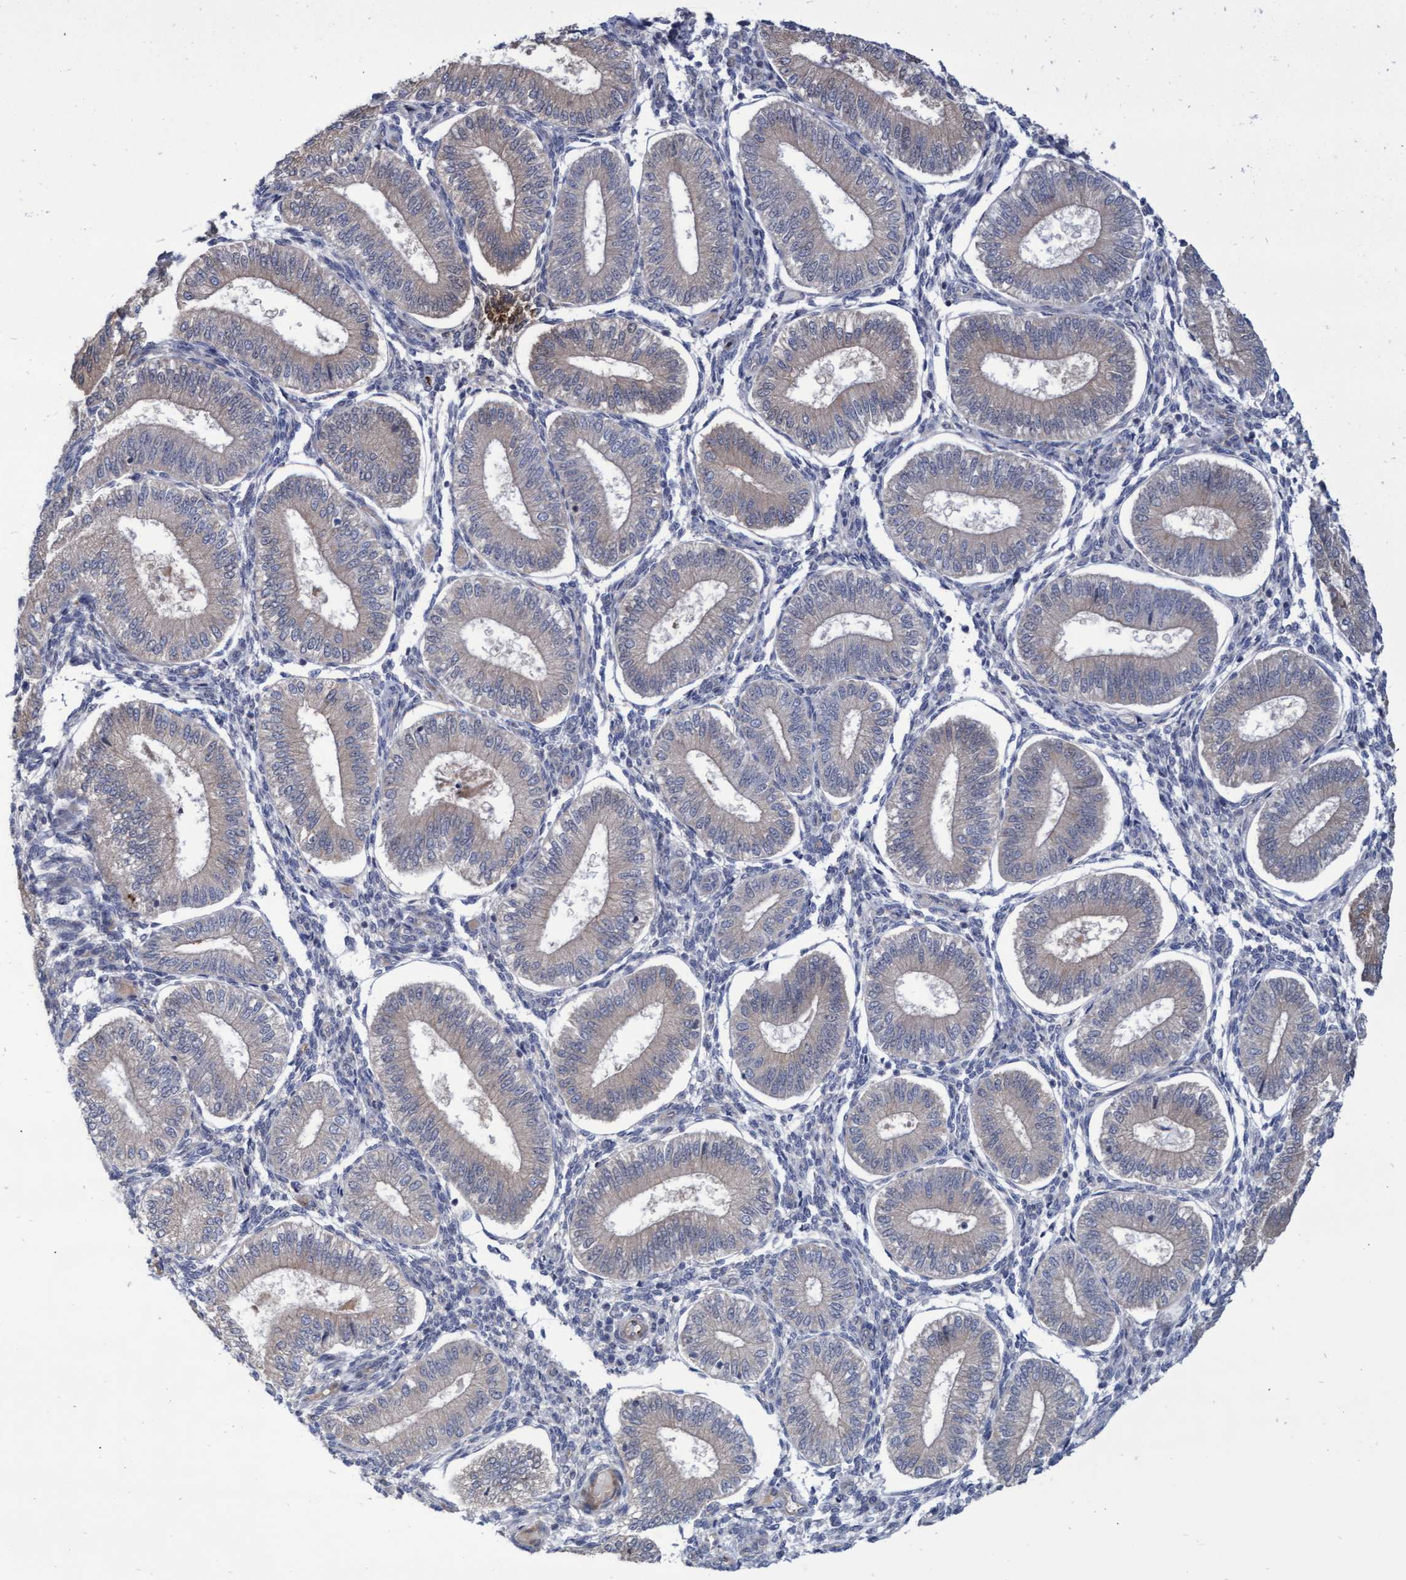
{"staining": {"intensity": "negative", "quantity": "none", "location": "none"}, "tissue": "endometrium", "cell_type": "Cells in endometrial stroma", "image_type": "normal", "snomed": [{"axis": "morphology", "description": "Normal tissue, NOS"}, {"axis": "topography", "description": "Endometrium"}], "caption": "There is no significant positivity in cells in endometrial stroma of endometrium. Nuclei are stained in blue.", "gene": "ABCF2", "patient": {"sex": "female", "age": 39}}